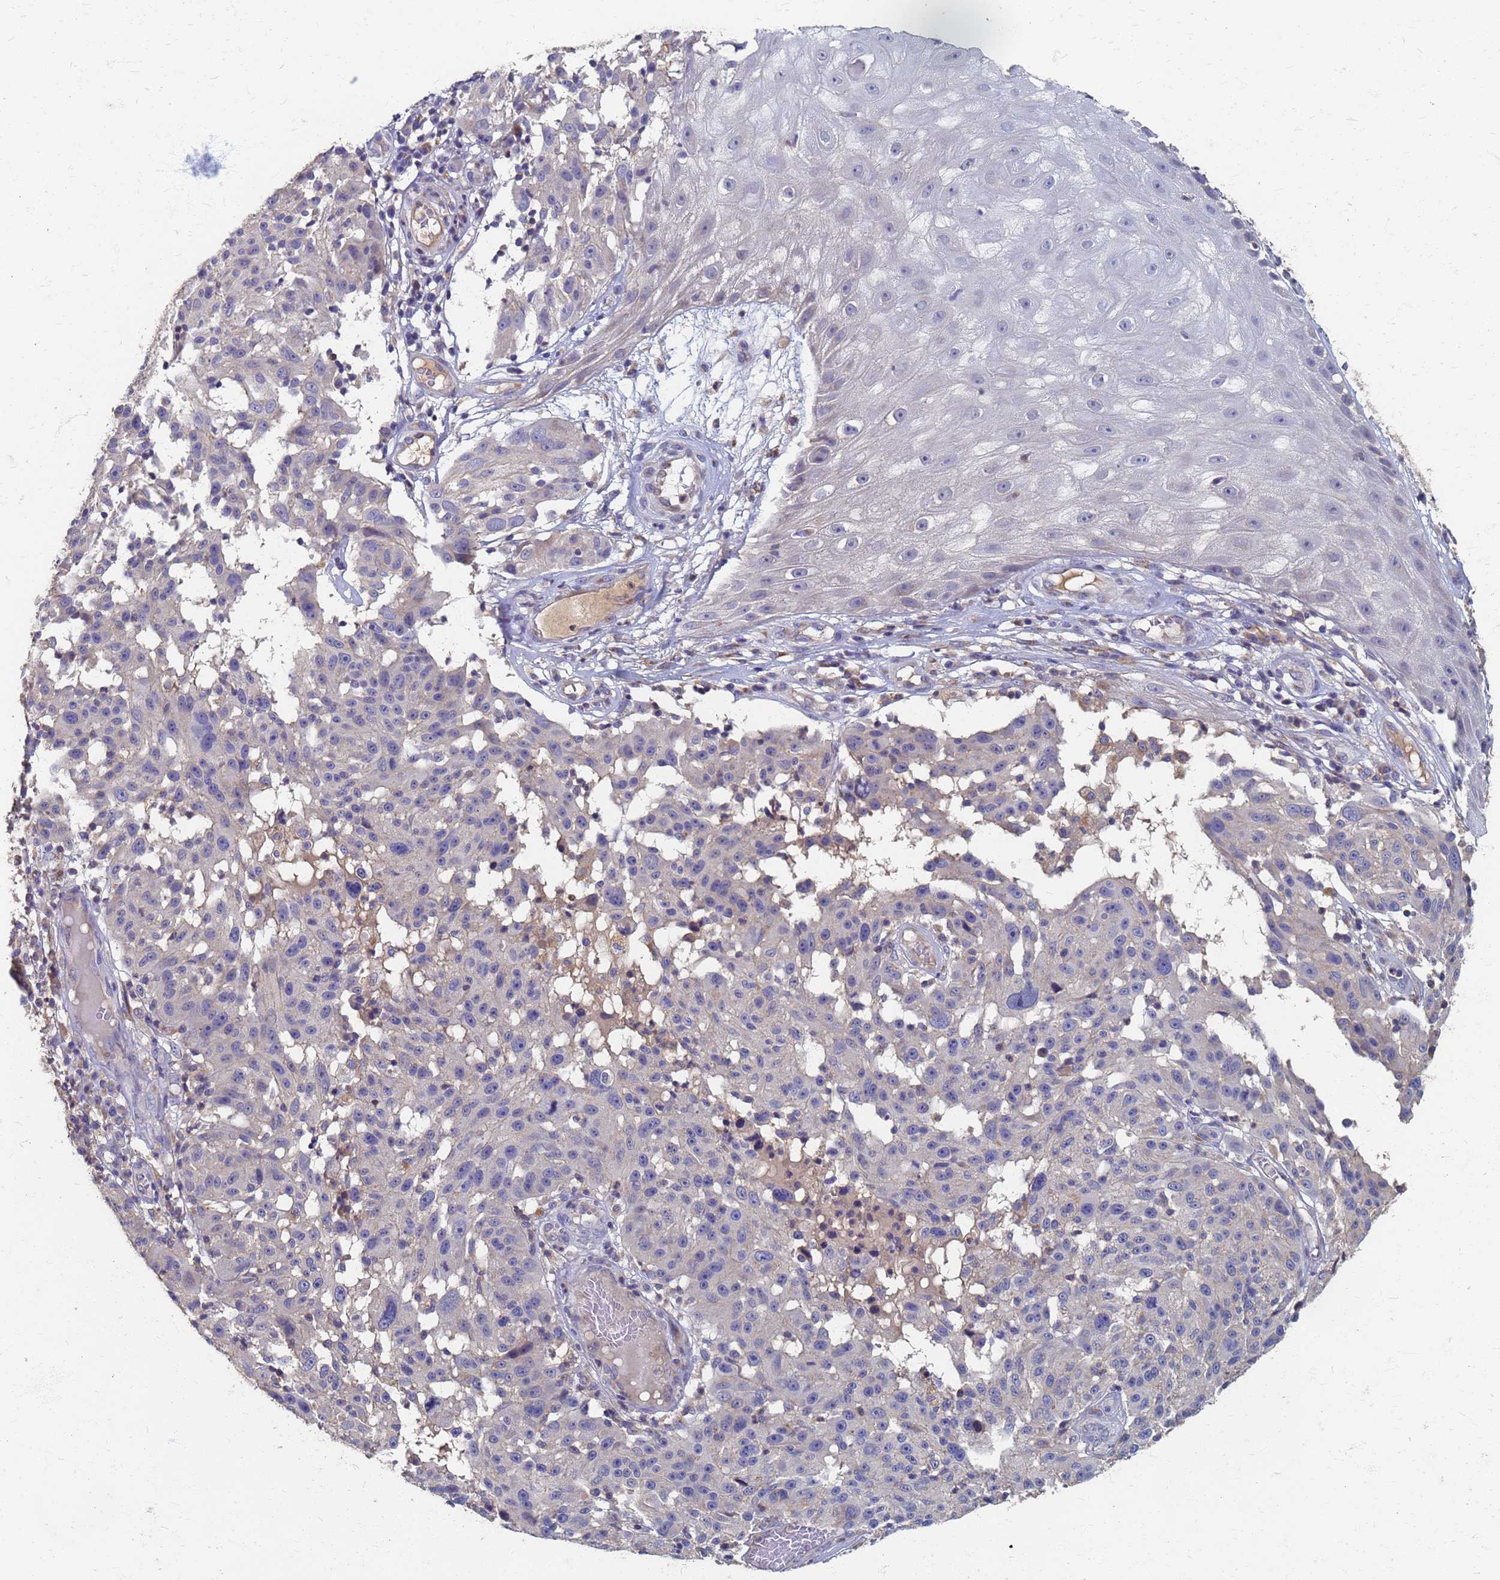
{"staining": {"intensity": "negative", "quantity": "none", "location": "none"}, "tissue": "melanoma", "cell_type": "Tumor cells", "image_type": "cancer", "snomed": [{"axis": "morphology", "description": "Malignant melanoma, NOS"}, {"axis": "topography", "description": "Skin"}], "caption": "DAB immunohistochemical staining of malignant melanoma shows no significant staining in tumor cells.", "gene": "KRCC1", "patient": {"sex": "male", "age": 53}}